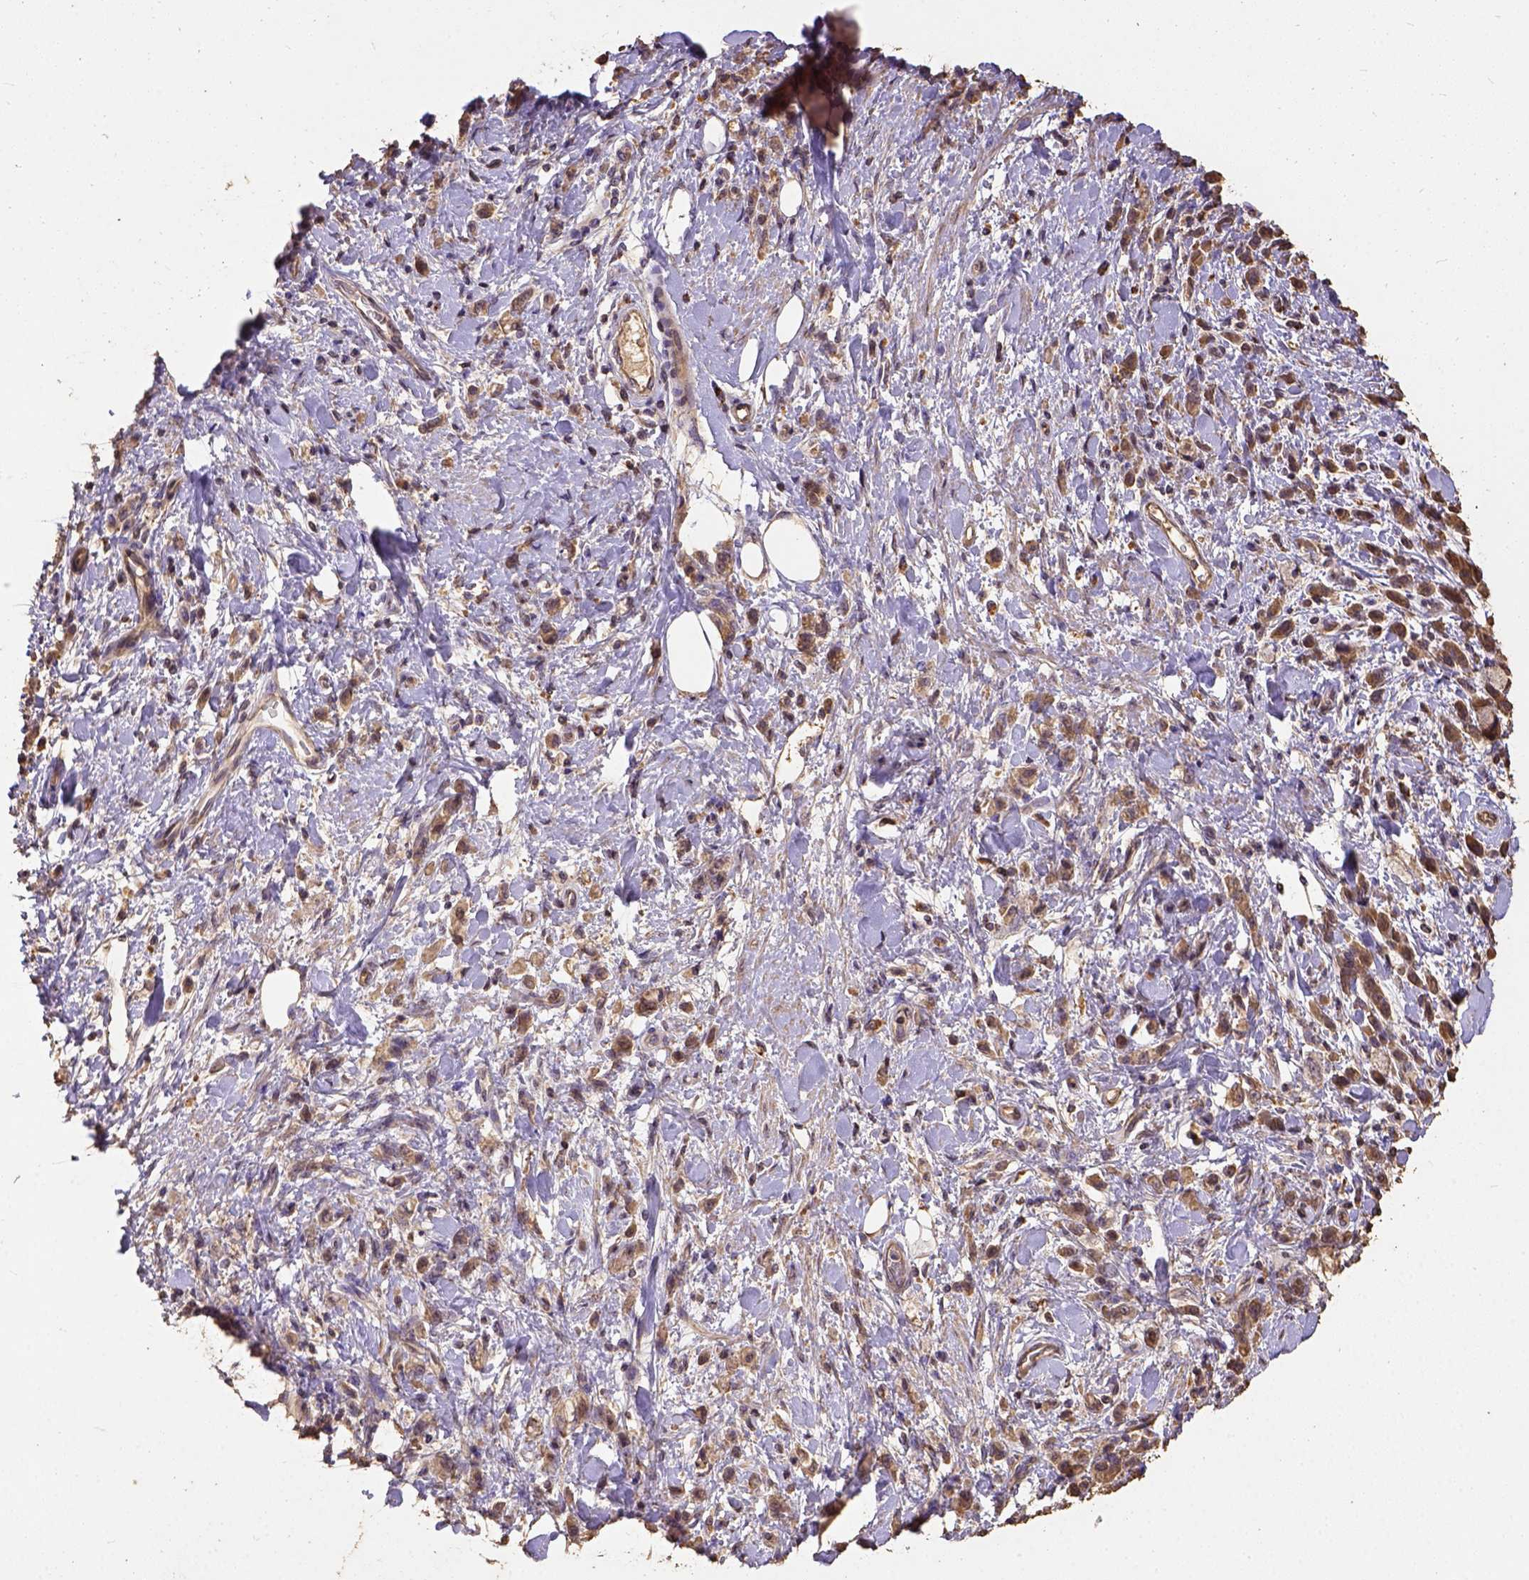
{"staining": {"intensity": "moderate", "quantity": "25%-75%", "location": "cytoplasmic/membranous"}, "tissue": "stomach cancer", "cell_type": "Tumor cells", "image_type": "cancer", "snomed": [{"axis": "morphology", "description": "Adenocarcinoma, NOS"}, {"axis": "topography", "description": "Stomach"}], "caption": "High-magnification brightfield microscopy of stomach adenocarcinoma stained with DAB (3,3'-diaminobenzidine) (brown) and counterstained with hematoxylin (blue). tumor cells exhibit moderate cytoplasmic/membranous expression is present in approximately25%-75% of cells. (Stains: DAB (3,3'-diaminobenzidine) in brown, nuclei in blue, Microscopy: brightfield microscopy at high magnification).", "gene": "ATP1B3", "patient": {"sex": "male", "age": 77}}